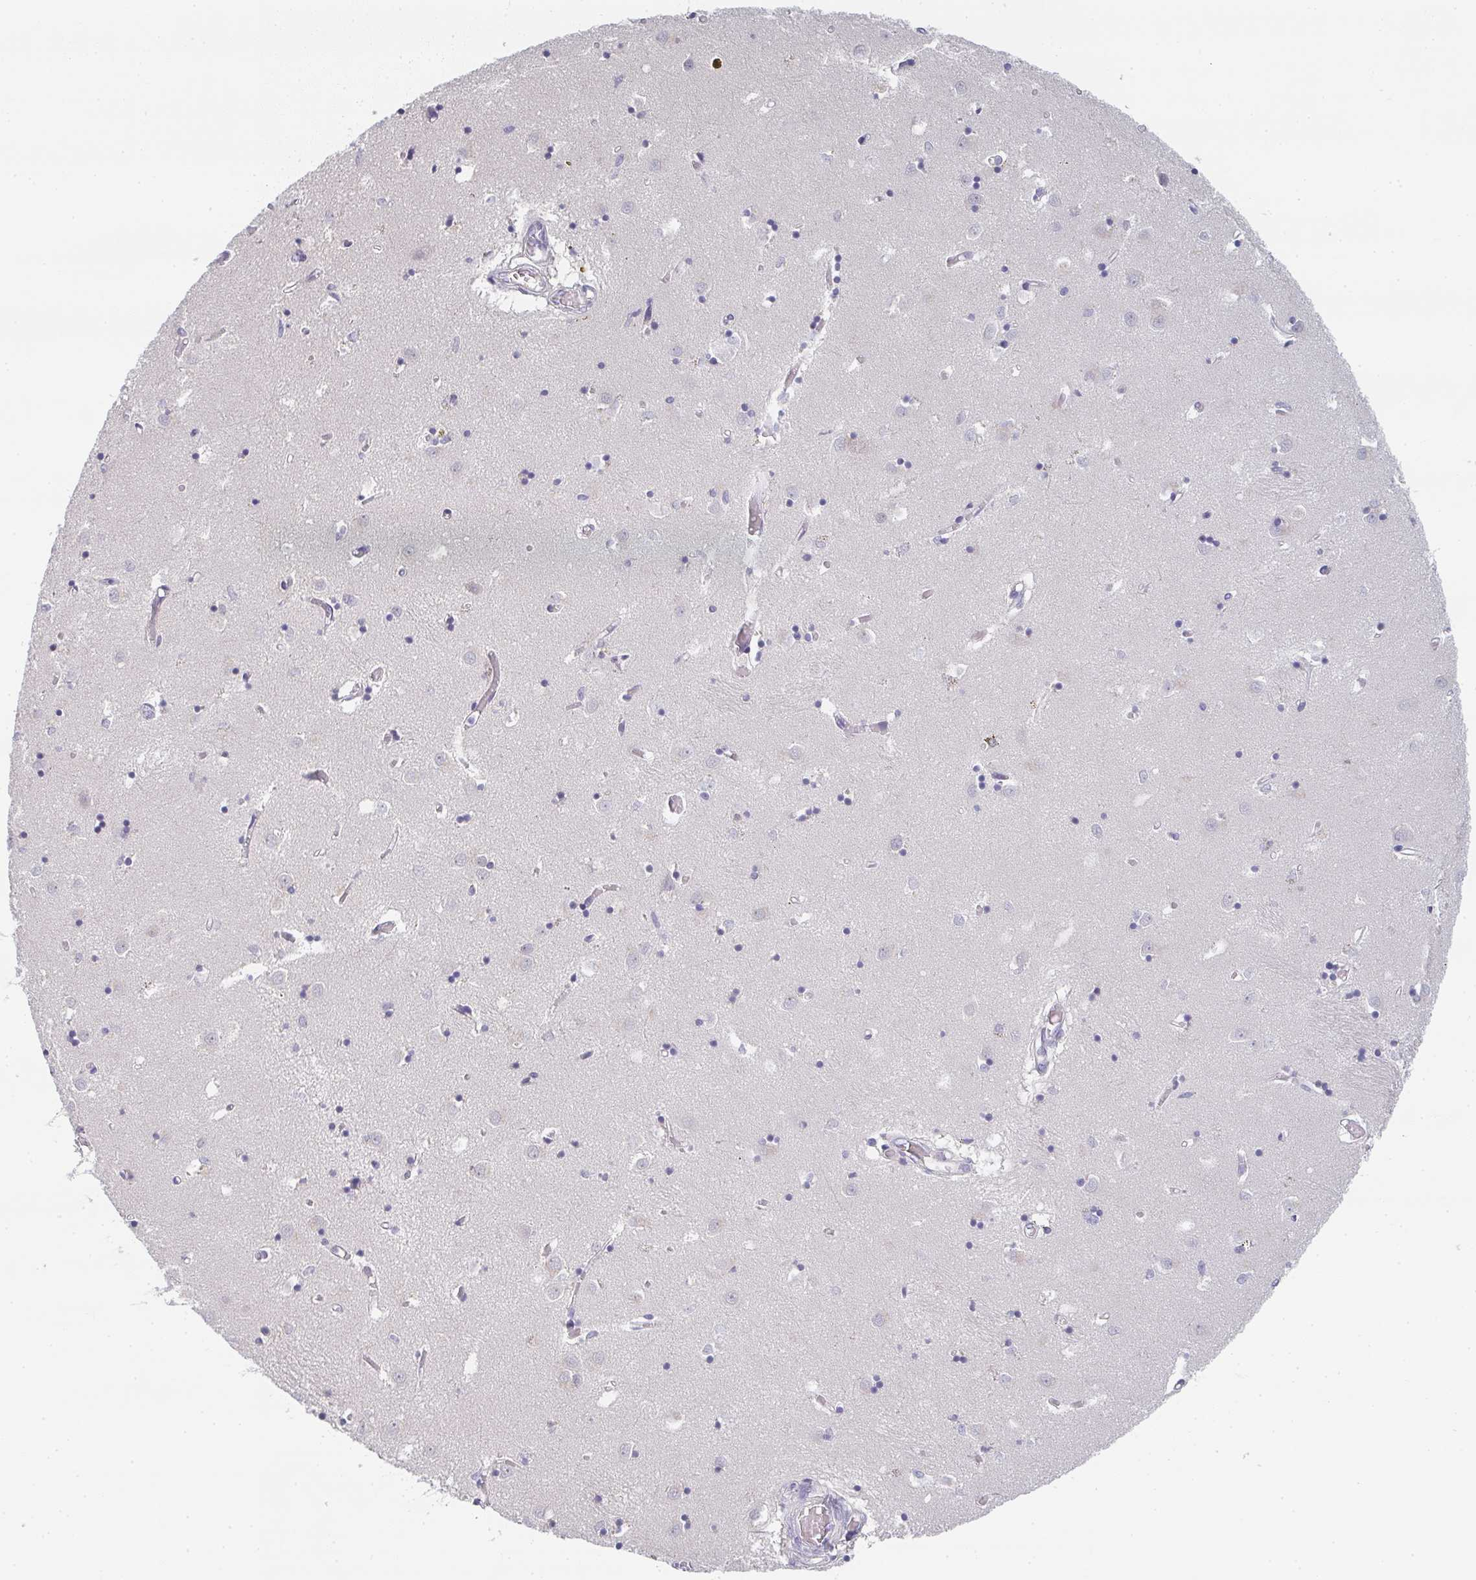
{"staining": {"intensity": "negative", "quantity": "none", "location": "none"}, "tissue": "caudate", "cell_type": "Glial cells", "image_type": "normal", "snomed": [{"axis": "morphology", "description": "Normal tissue, NOS"}, {"axis": "topography", "description": "Lateral ventricle wall"}], "caption": "Glial cells show no significant expression in unremarkable caudate.", "gene": "CHMP5", "patient": {"sex": "male", "age": 70}}